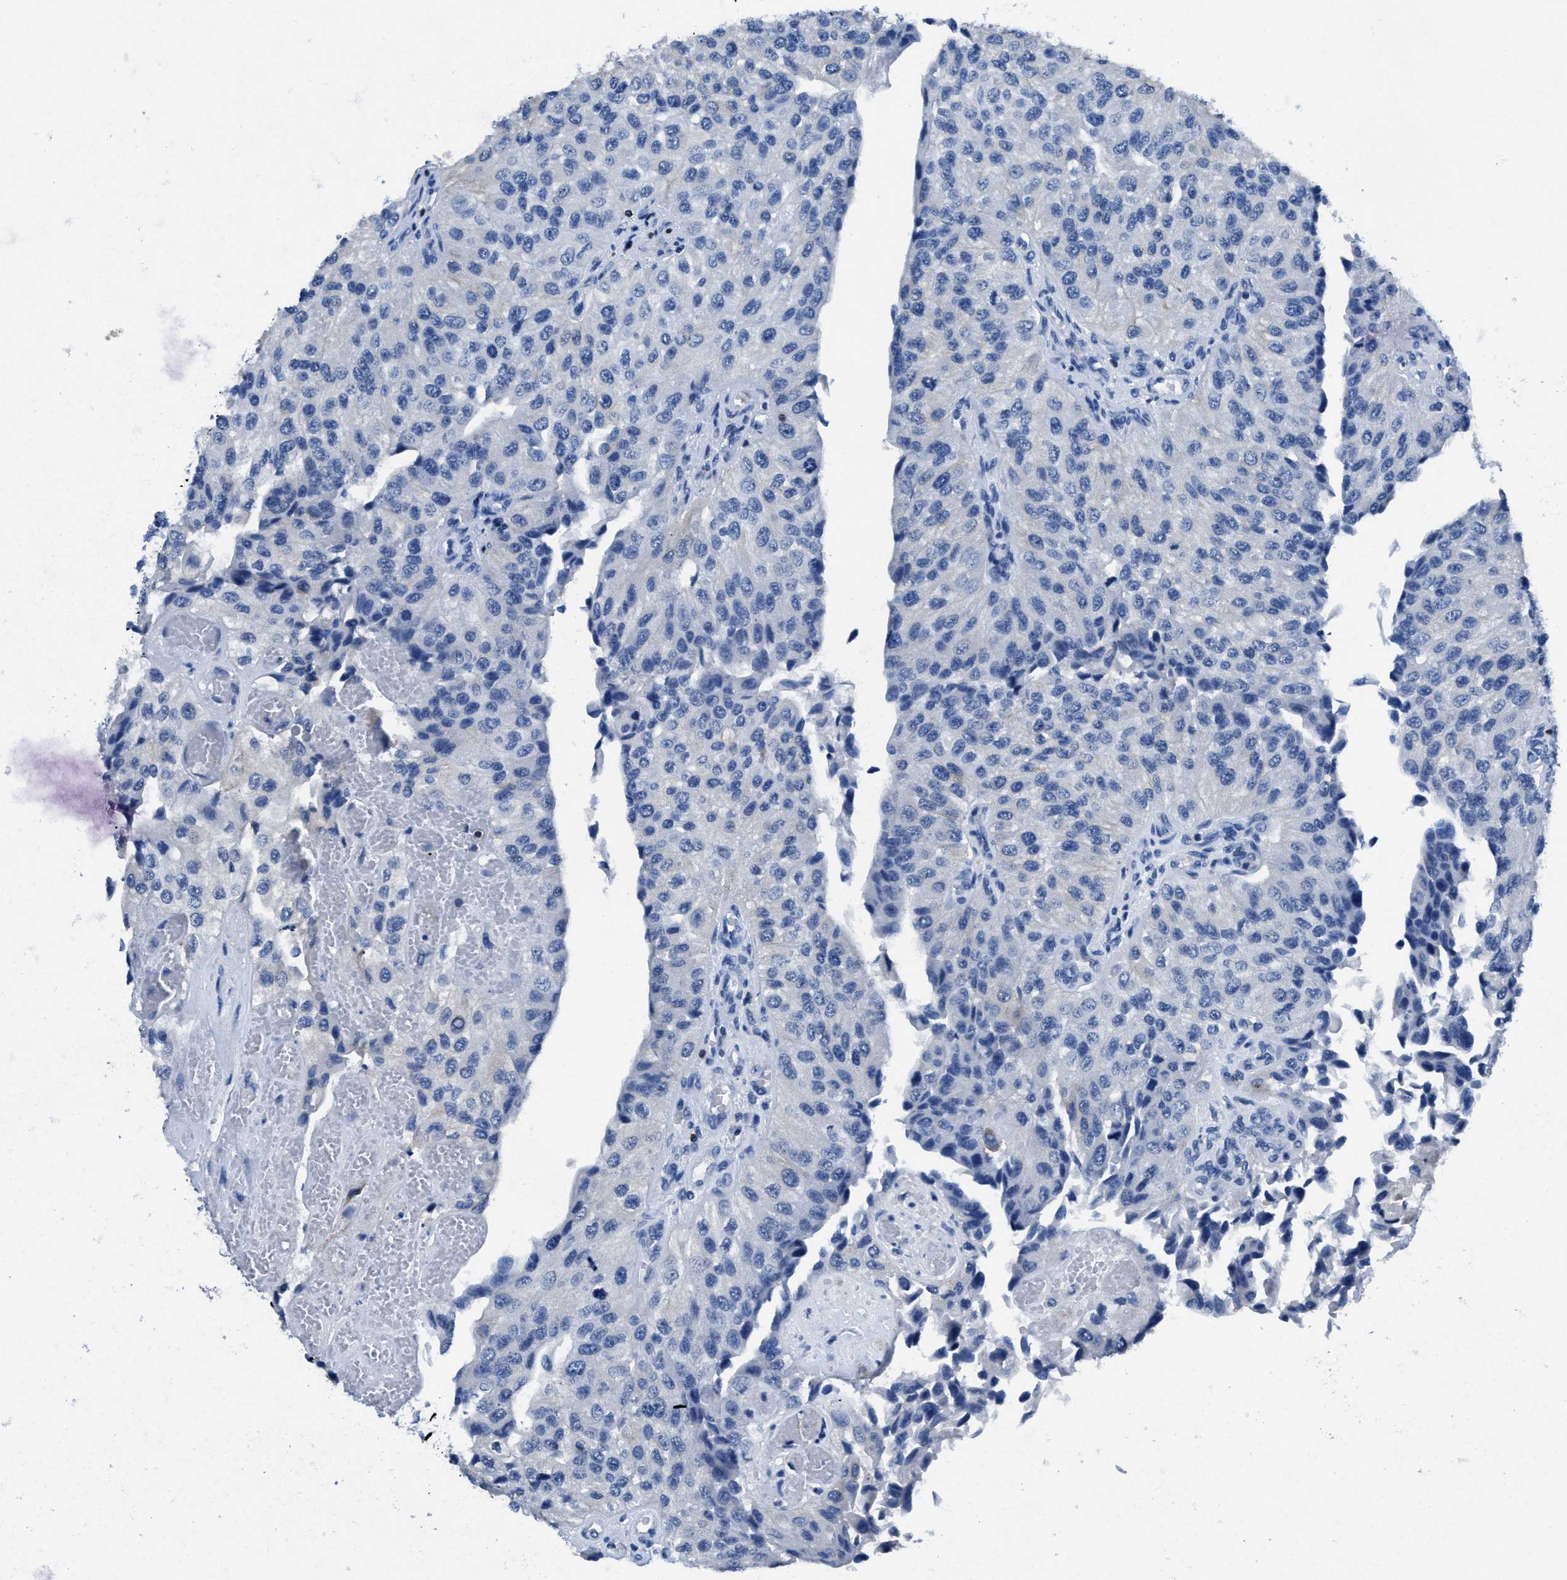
{"staining": {"intensity": "negative", "quantity": "none", "location": "none"}, "tissue": "urothelial cancer", "cell_type": "Tumor cells", "image_type": "cancer", "snomed": [{"axis": "morphology", "description": "Urothelial carcinoma, High grade"}, {"axis": "topography", "description": "Kidney"}, {"axis": "topography", "description": "Urinary bladder"}], "caption": "Tumor cells show no significant protein positivity in urothelial cancer. (DAB (3,3'-diaminobenzidine) immunohistochemistry with hematoxylin counter stain).", "gene": "ITGA3", "patient": {"sex": "male", "age": 77}}